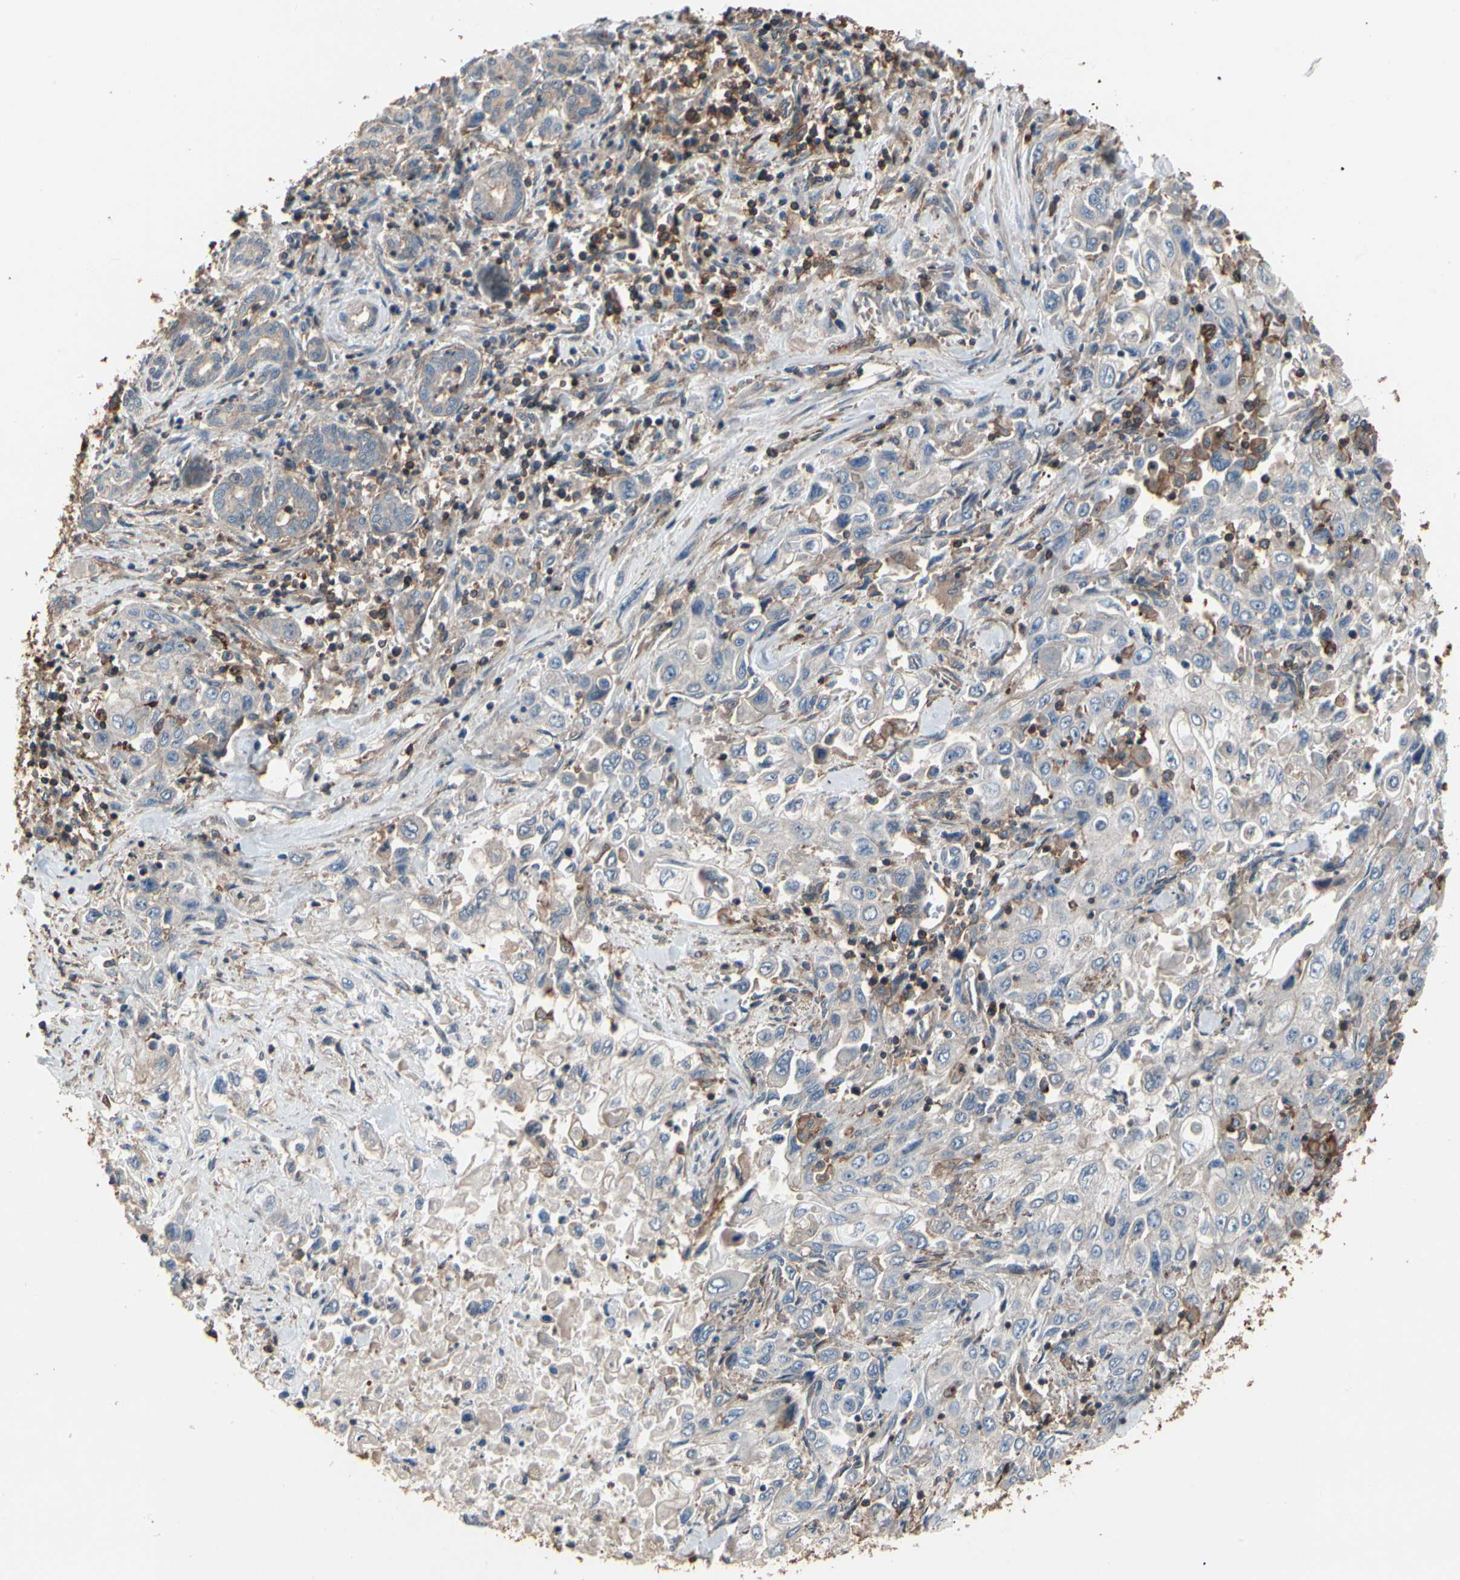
{"staining": {"intensity": "weak", "quantity": "<25%", "location": "cytoplasmic/membranous"}, "tissue": "pancreatic cancer", "cell_type": "Tumor cells", "image_type": "cancer", "snomed": [{"axis": "morphology", "description": "Adenocarcinoma, NOS"}, {"axis": "topography", "description": "Pancreas"}], "caption": "Micrograph shows no significant protein staining in tumor cells of pancreatic adenocarcinoma. (Brightfield microscopy of DAB (3,3'-diaminobenzidine) immunohistochemistry (IHC) at high magnification).", "gene": "MAPK13", "patient": {"sex": "male", "age": 70}}